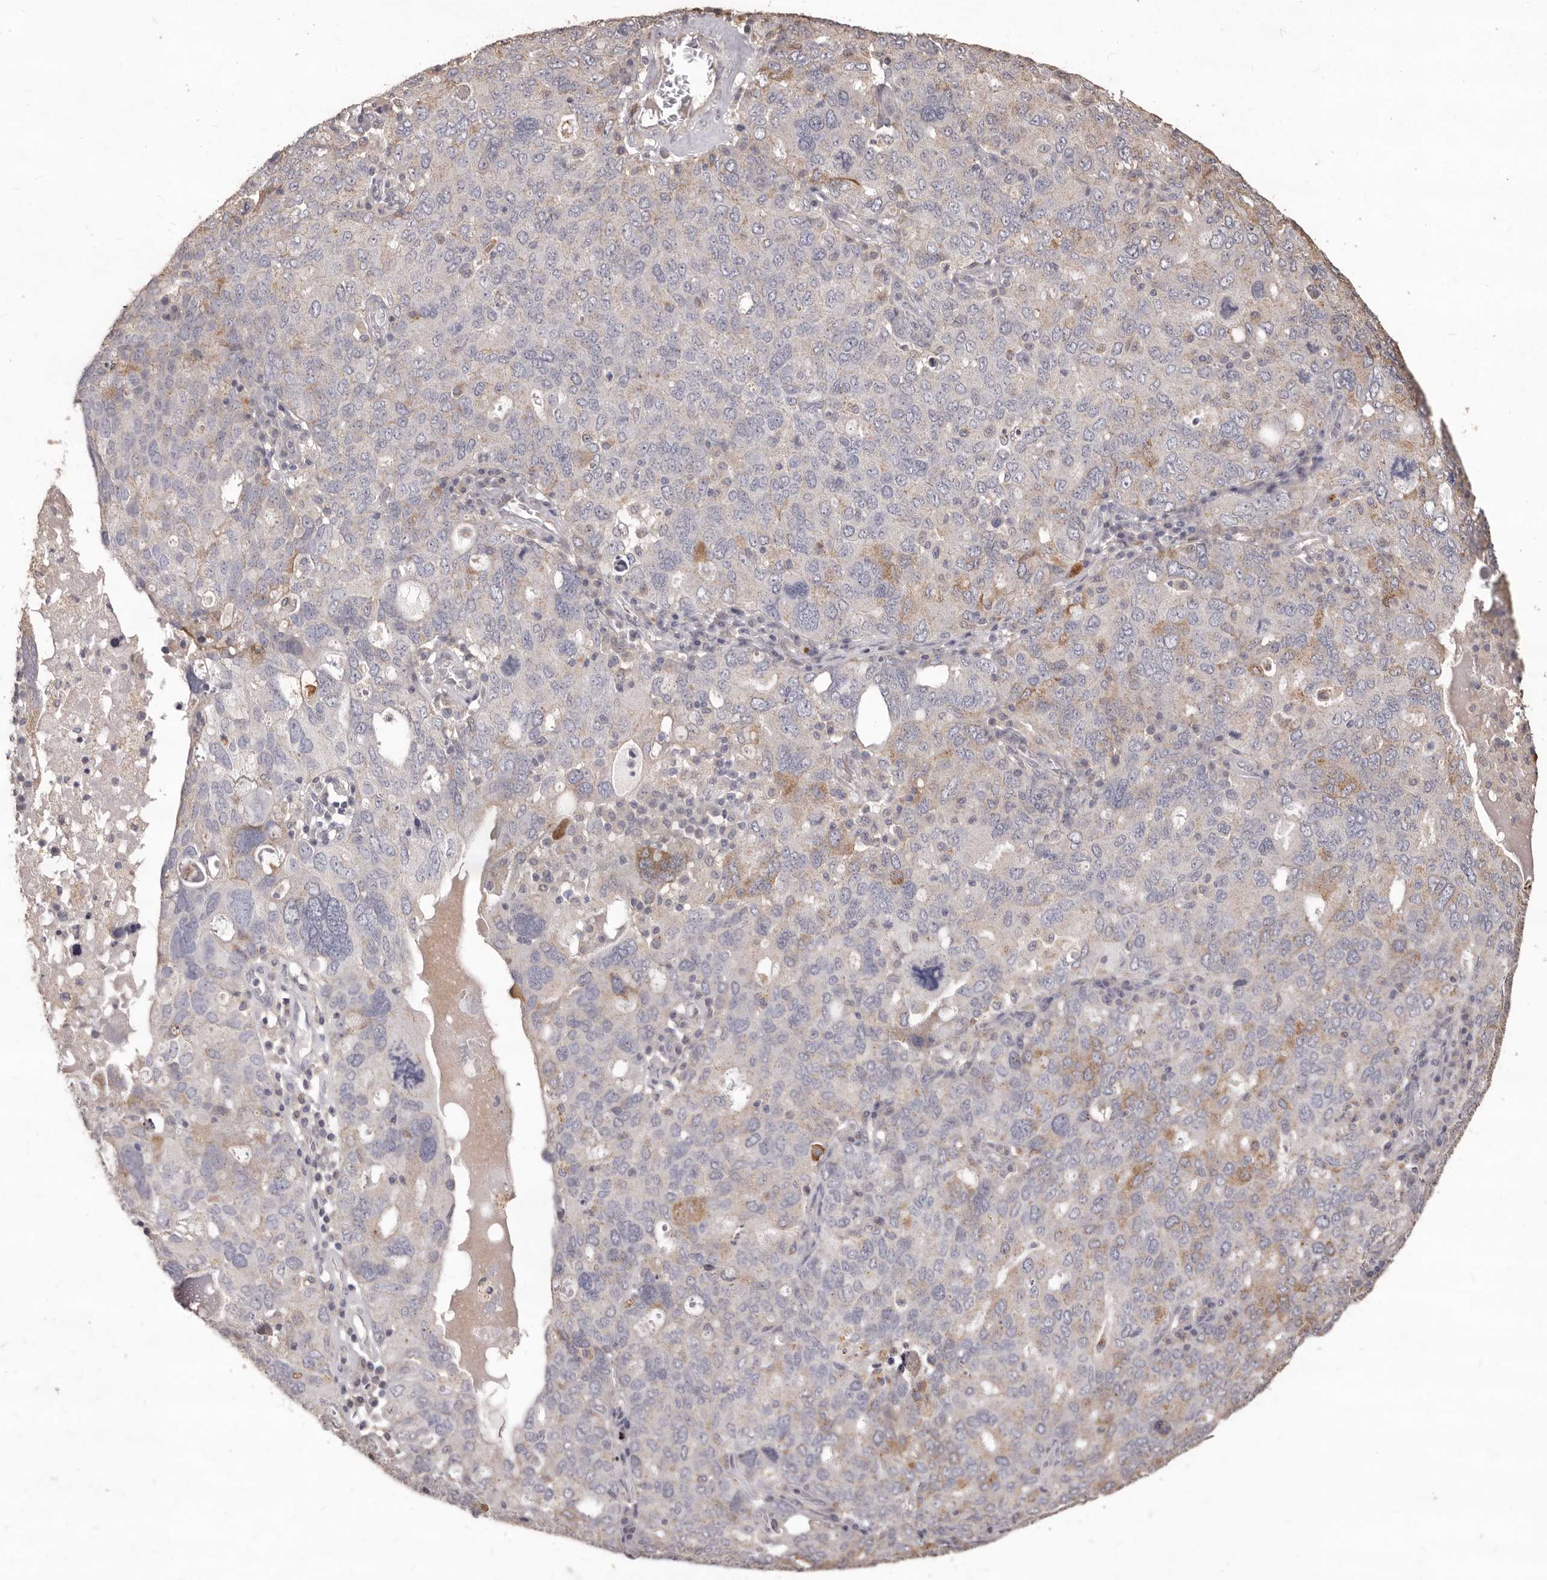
{"staining": {"intensity": "moderate", "quantity": "<25%", "location": "cytoplasmic/membranous"}, "tissue": "ovarian cancer", "cell_type": "Tumor cells", "image_type": "cancer", "snomed": [{"axis": "morphology", "description": "Carcinoma, endometroid"}, {"axis": "topography", "description": "Ovary"}], "caption": "This is a histology image of IHC staining of endometroid carcinoma (ovarian), which shows moderate expression in the cytoplasmic/membranous of tumor cells.", "gene": "PRSS27", "patient": {"sex": "female", "age": 62}}